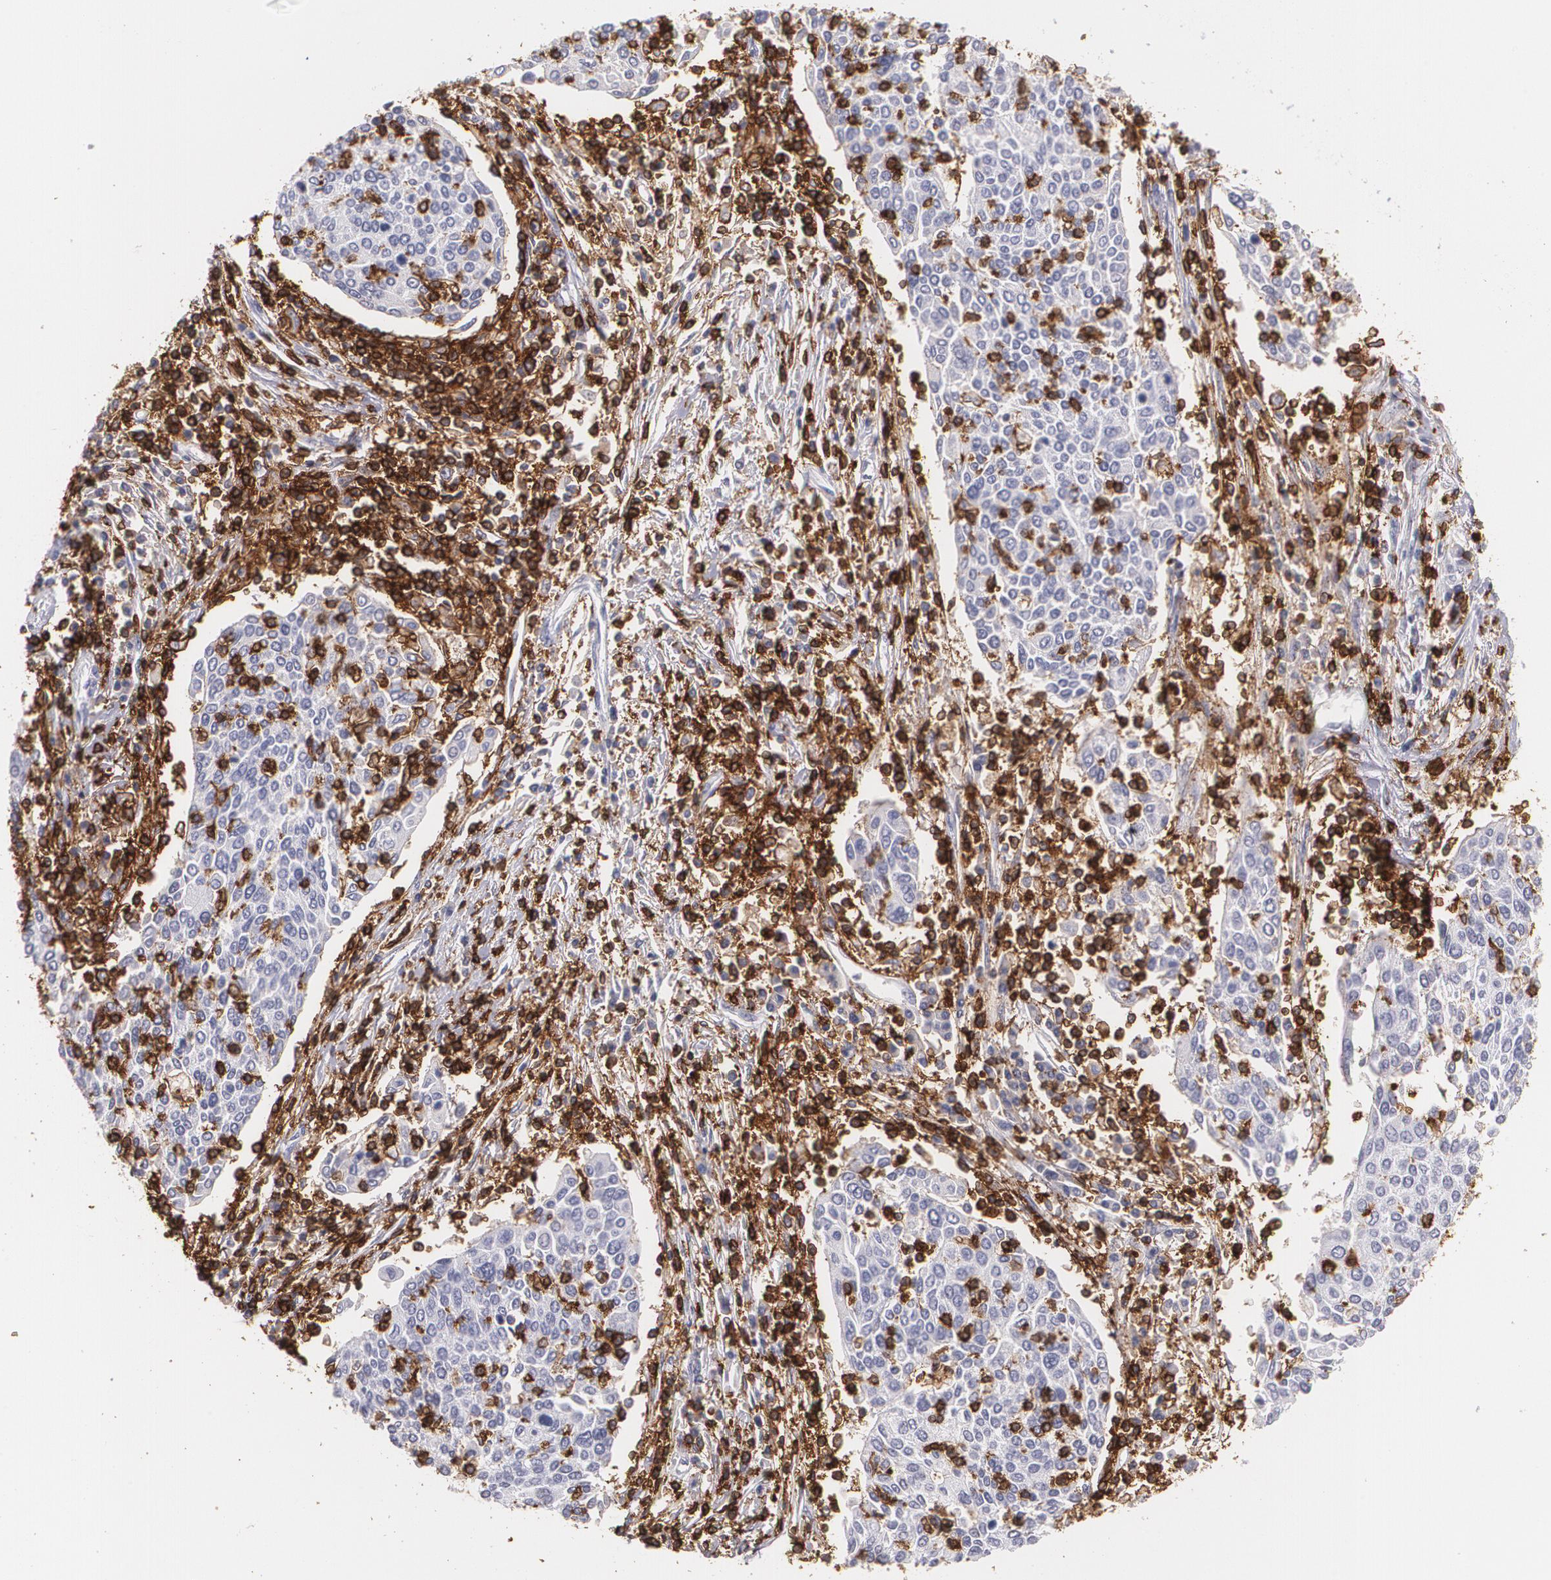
{"staining": {"intensity": "negative", "quantity": "none", "location": "none"}, "tissue": "cervical cancer", "cell_type": "Tumor cells", "image_type": "cancer", "snomed": [{"axis": "morphology", "description": "Squamous cell carcinoma, NOS"}, {"axis": "topography", "description": "Cervix"}], "caption": "Tumor cells show no significant protein expression in squamous cell carcinoma (cervical).", "gene": "PTPRC", "patient": {"sex": "female", "age": 40}}